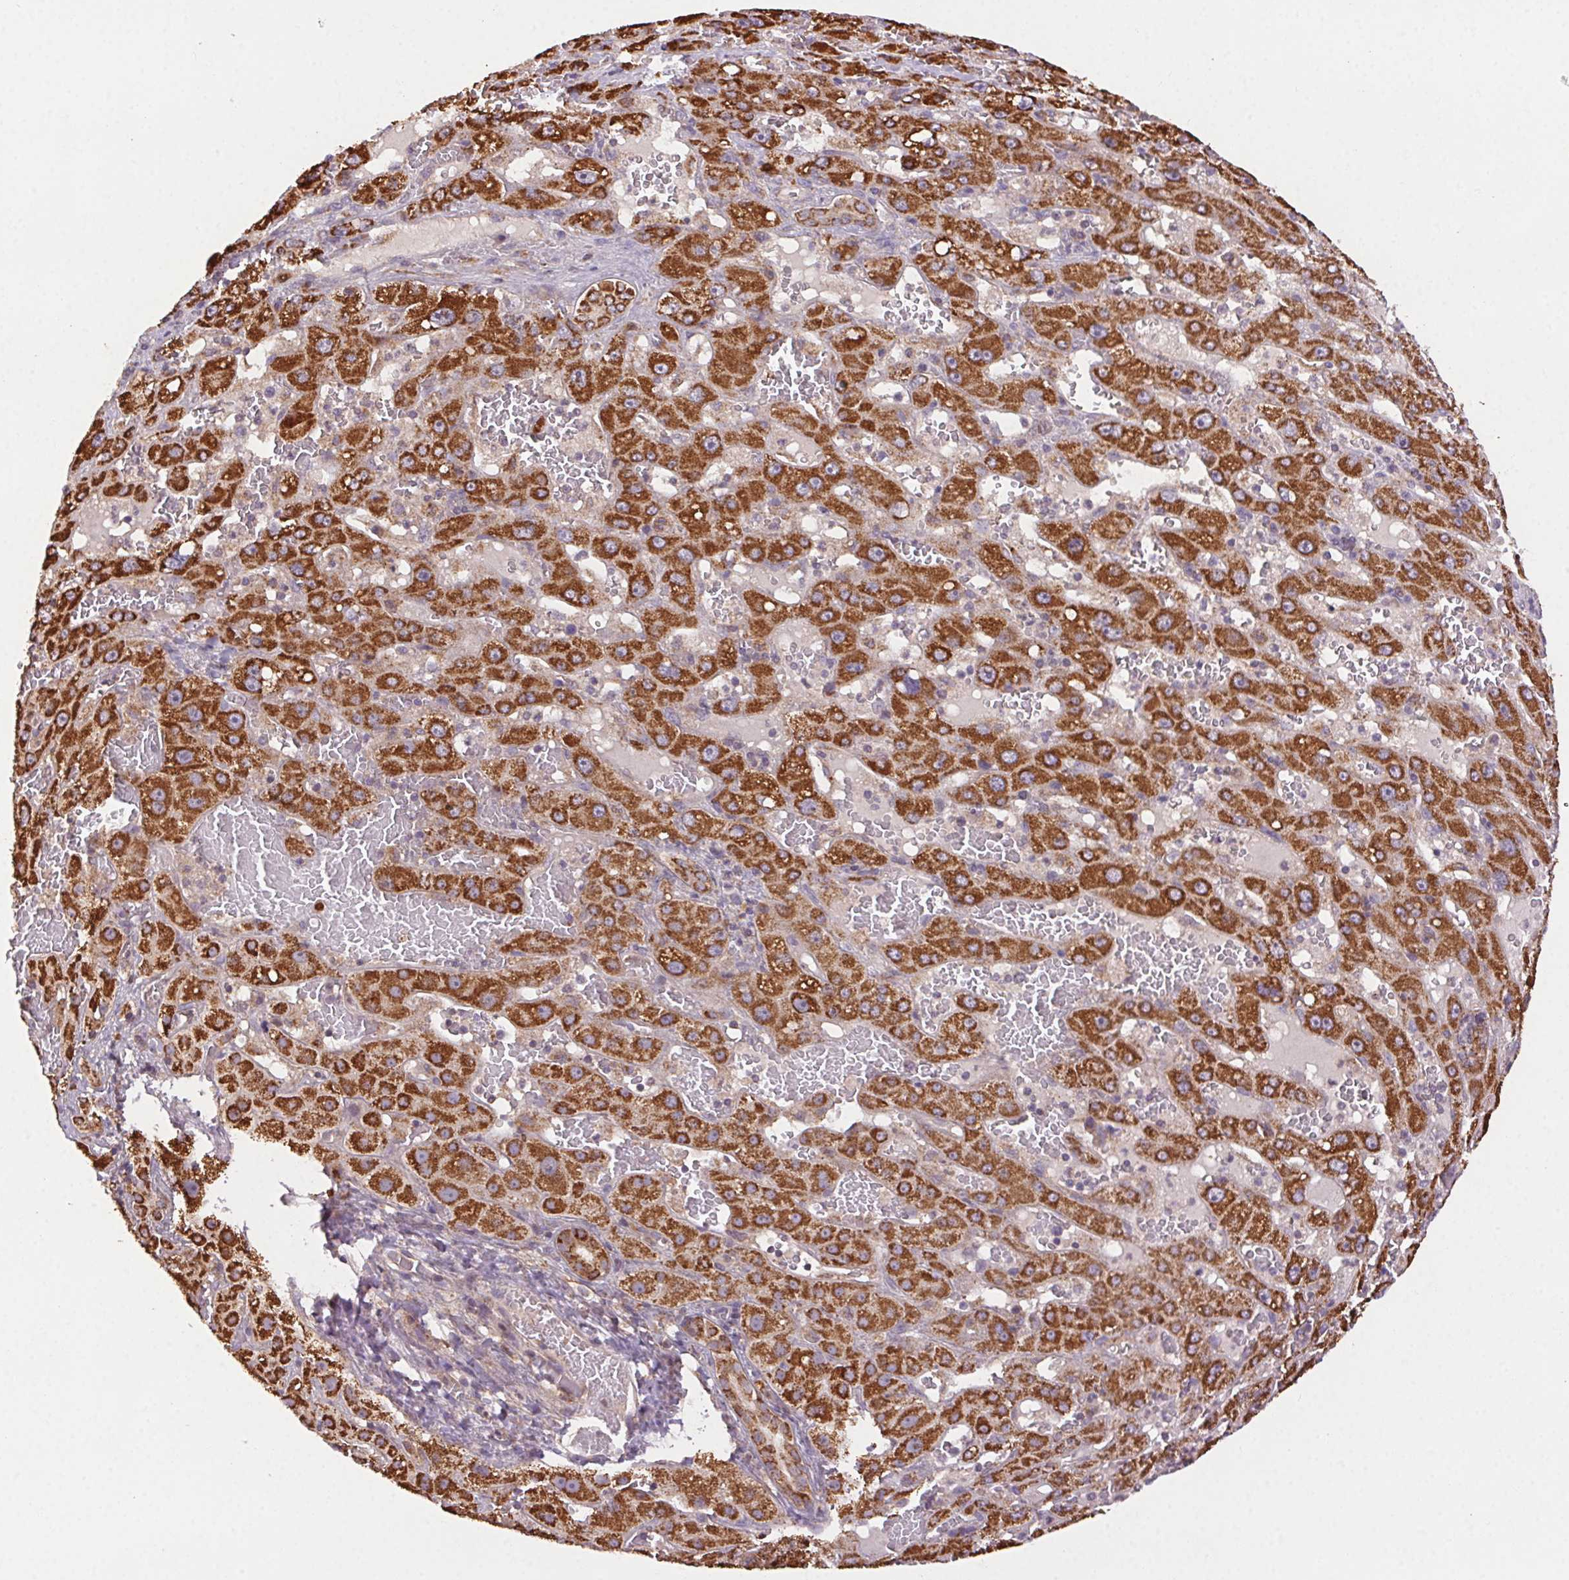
{"staining": {"intensity": "strong", "quantity": ">75%", "location": "cytoplasmic/membranous"}, "tissue": "liver cancer", "cell_type": "Tumor cells", "image_type": "cancer", "snomed": [{"axis": "morphology", "description": "Carcinoma, Hepatocellular, NOS"}, {"axis": "topography", "description": "Liver"}], "caption": "The image exhibits a brown stain indicating the presence of a protein in the cytoplasmic/membranous of tumor cells in liver hepatocellular carcinoma. Using DAB (brown) and hematoxylin (blue) stains, captured at high magnification using brightfield microscopy.", "gene": "FNBP1L", "patient": {"sex": "female", "age": 73}}